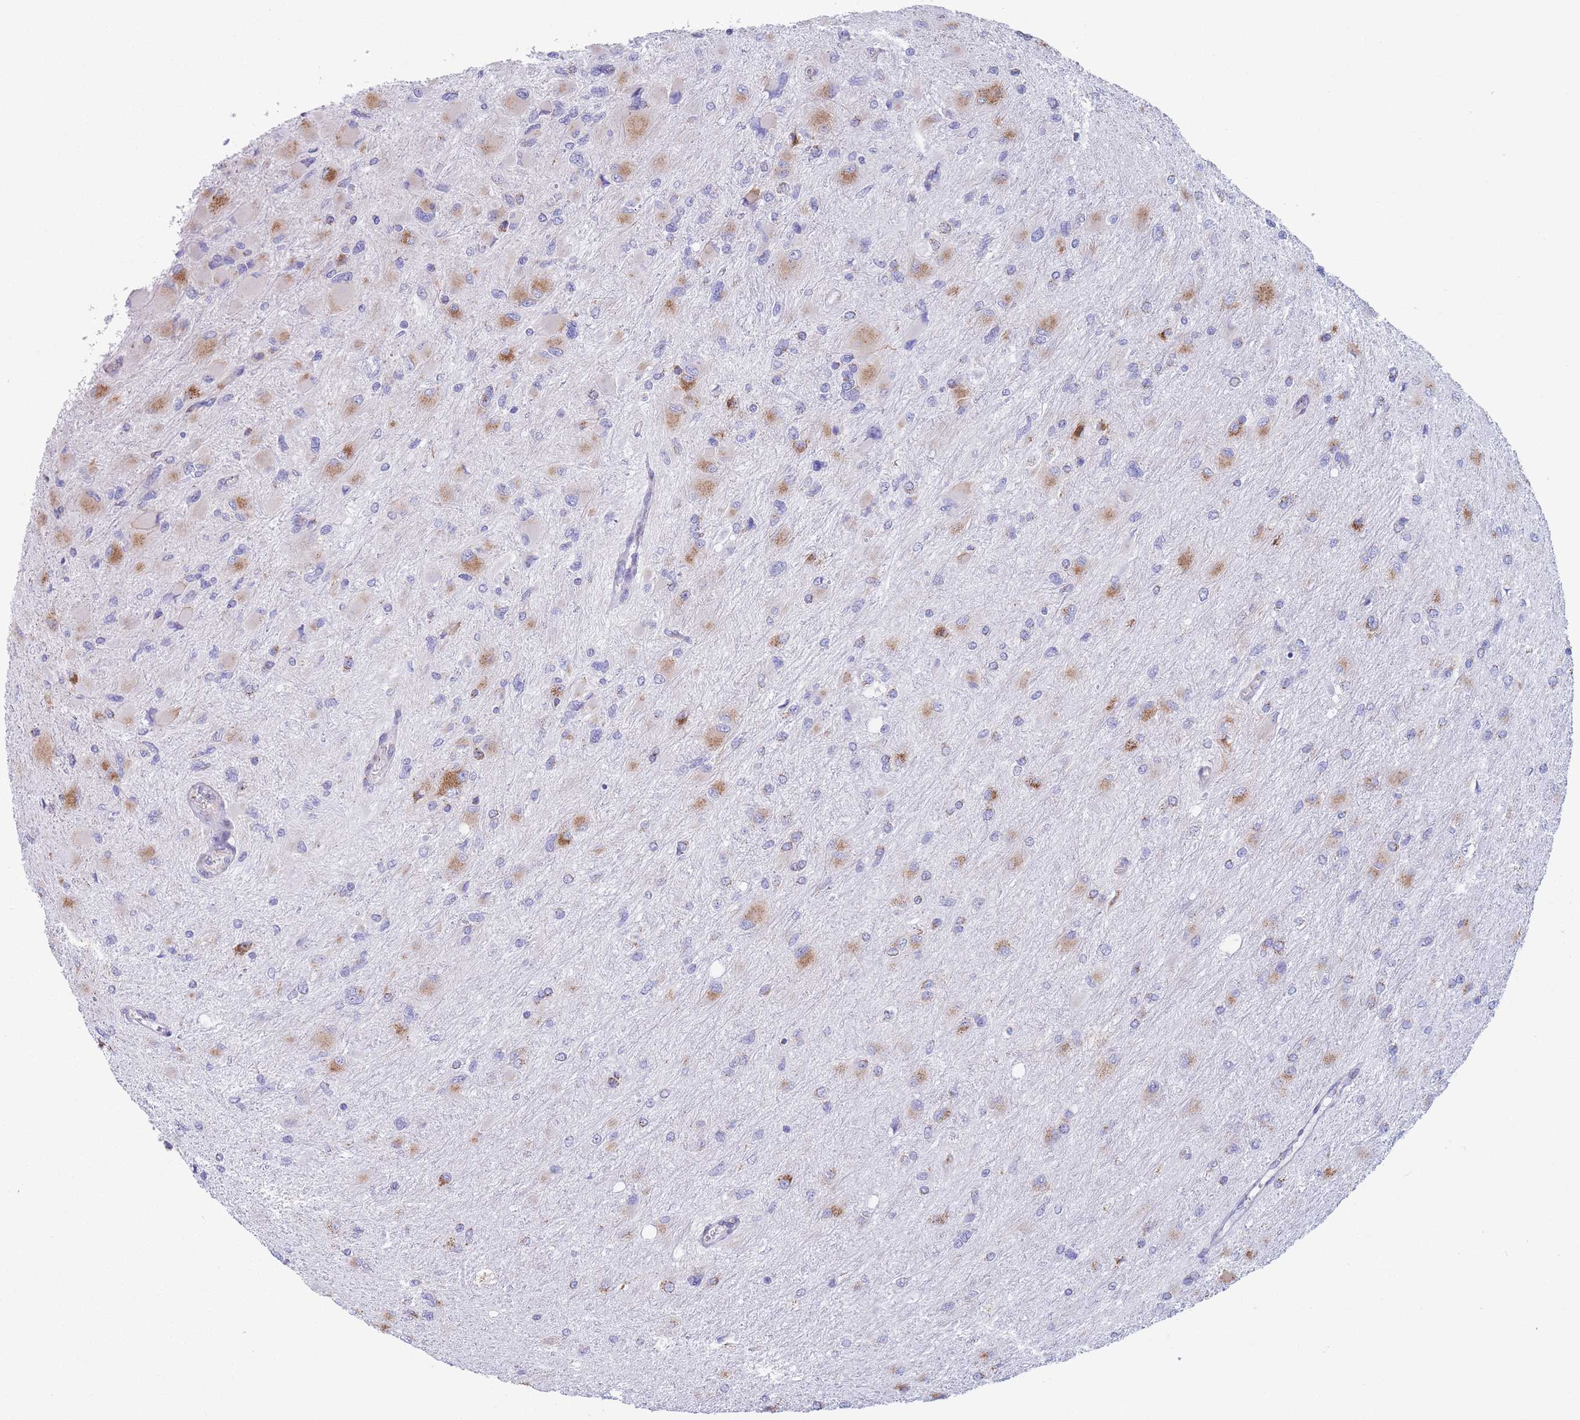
{"staining": {"intensity": "moderate", "quantity": "25%-75%", "location": "cytoplasmic/membranous"}, "tissue": "glioma", "cell_type": "Tumor cells", "image_type": "cancer", "snomed": [{"axis": "morphology", "description": "Glioma, malignant, High grade"}, {"axis": "topography", "description": "Cerebral cortex"}], "caption": "Glioma stained for a protein exhibits moderate cytoplasmic/membranous positivity in tumor cells.", "gene": "MRPL30", "patient": {"sex": "female", "age": 36}}